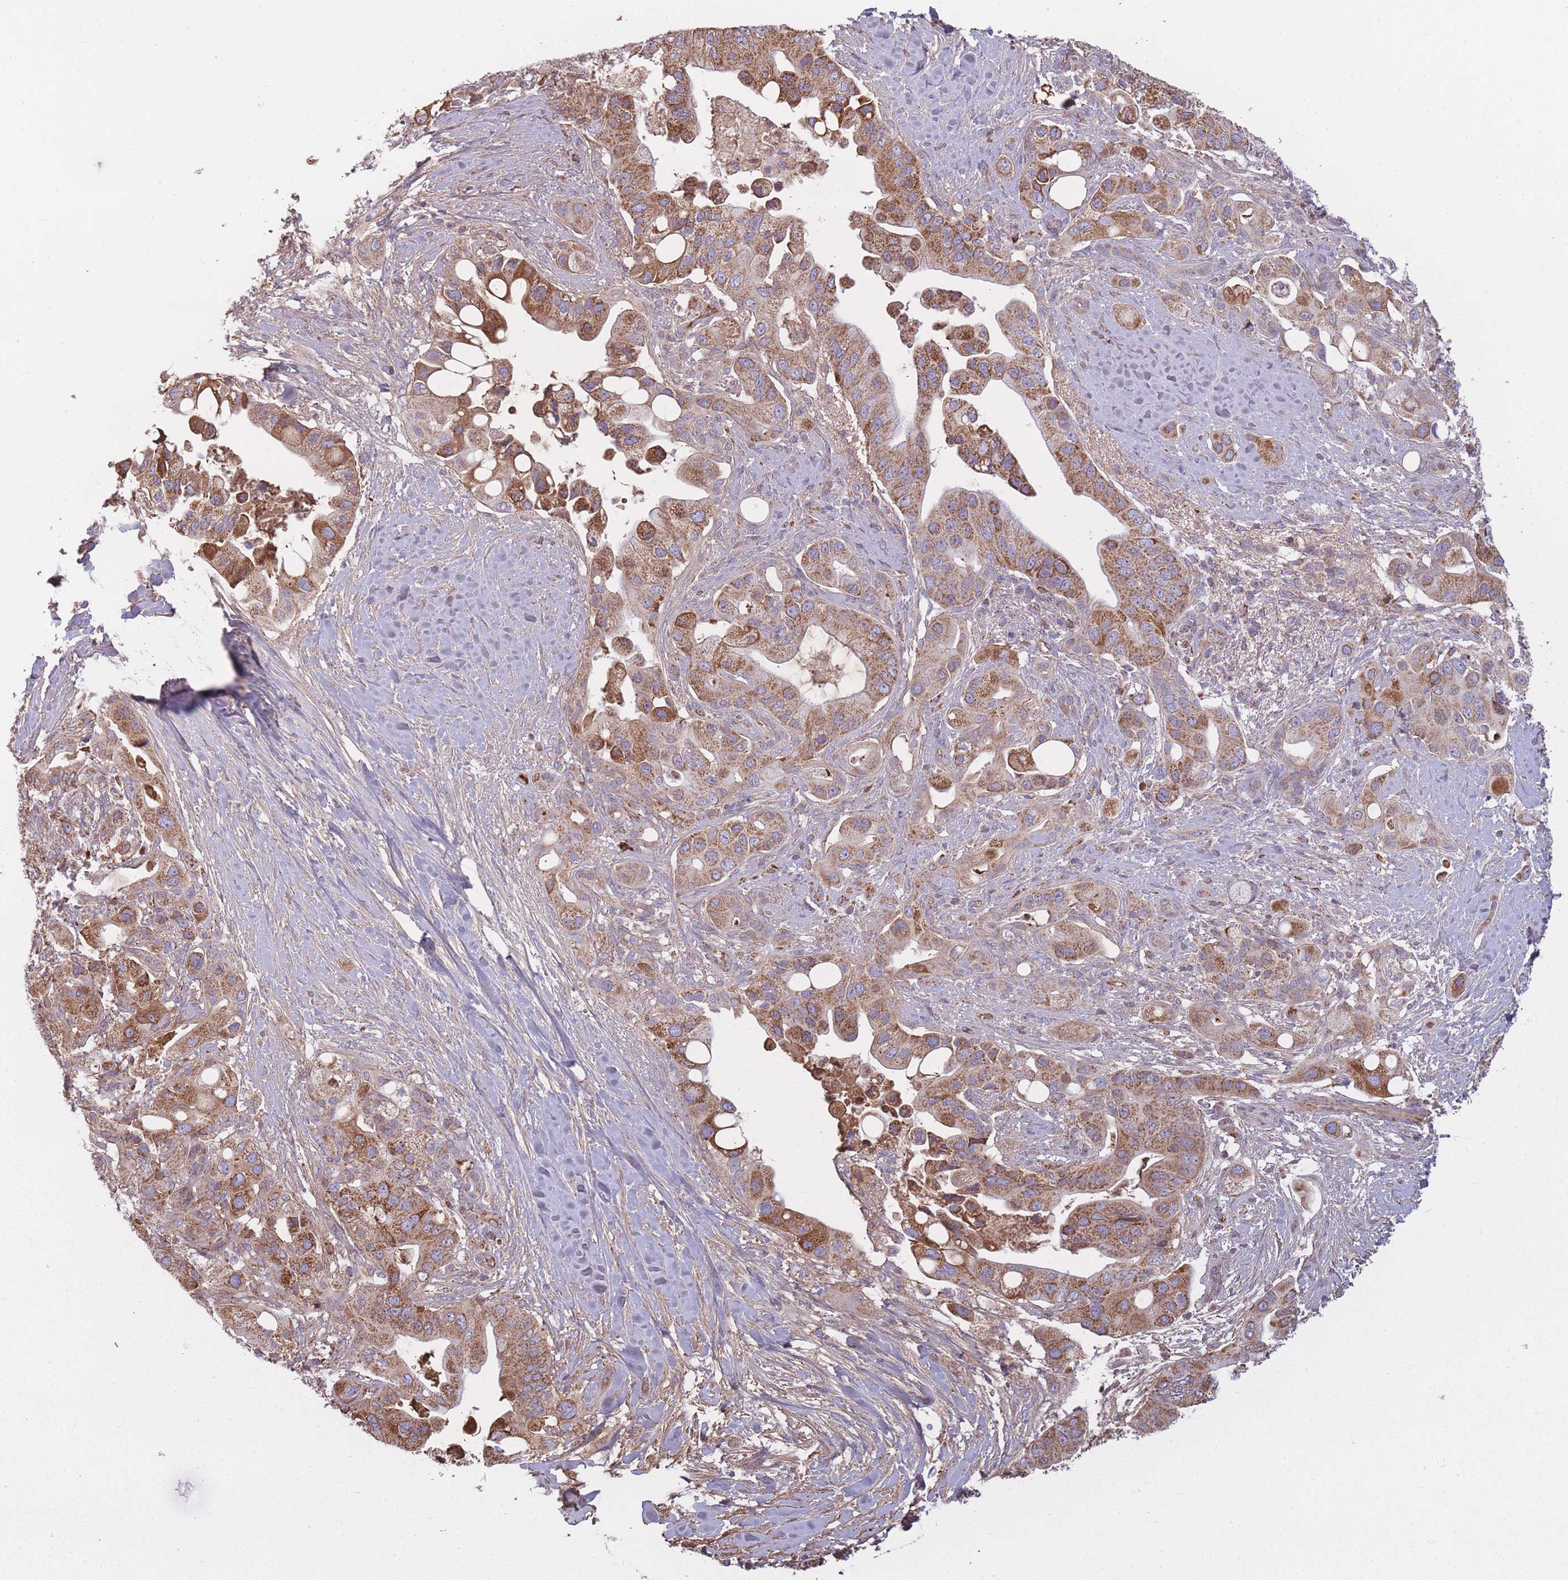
{"staining": {"intensity": "moderate", "quantity": ">75%", "location": "cytoplasmic/membranous"}, "tissue": "pancreatic cancer", "cell_type": "Tumor cells", "image_type": "cancer", "snomed": [{"axis": "morphology", "description": "Adenocarcinoma, NOS"}, {"axis": "topography", "description": "Pancreas"}], "caption": "IHC (DAB (3,3'-diaminobenzidine)) staining of pancreatic cancer (adenocarcinoma) demonstrates moderate cytoplasmic/membranous protein staining in about >75% of tumor cells. The staining was performed using DAB (3,3'-diaminobenzidine) to visualize the protein expression in brown, while the nuclei were stained in blue with hematoxylin (Magnification: 20x).", "gene": "KAT2A", "patient": {"sex": "male", "age": 57}}